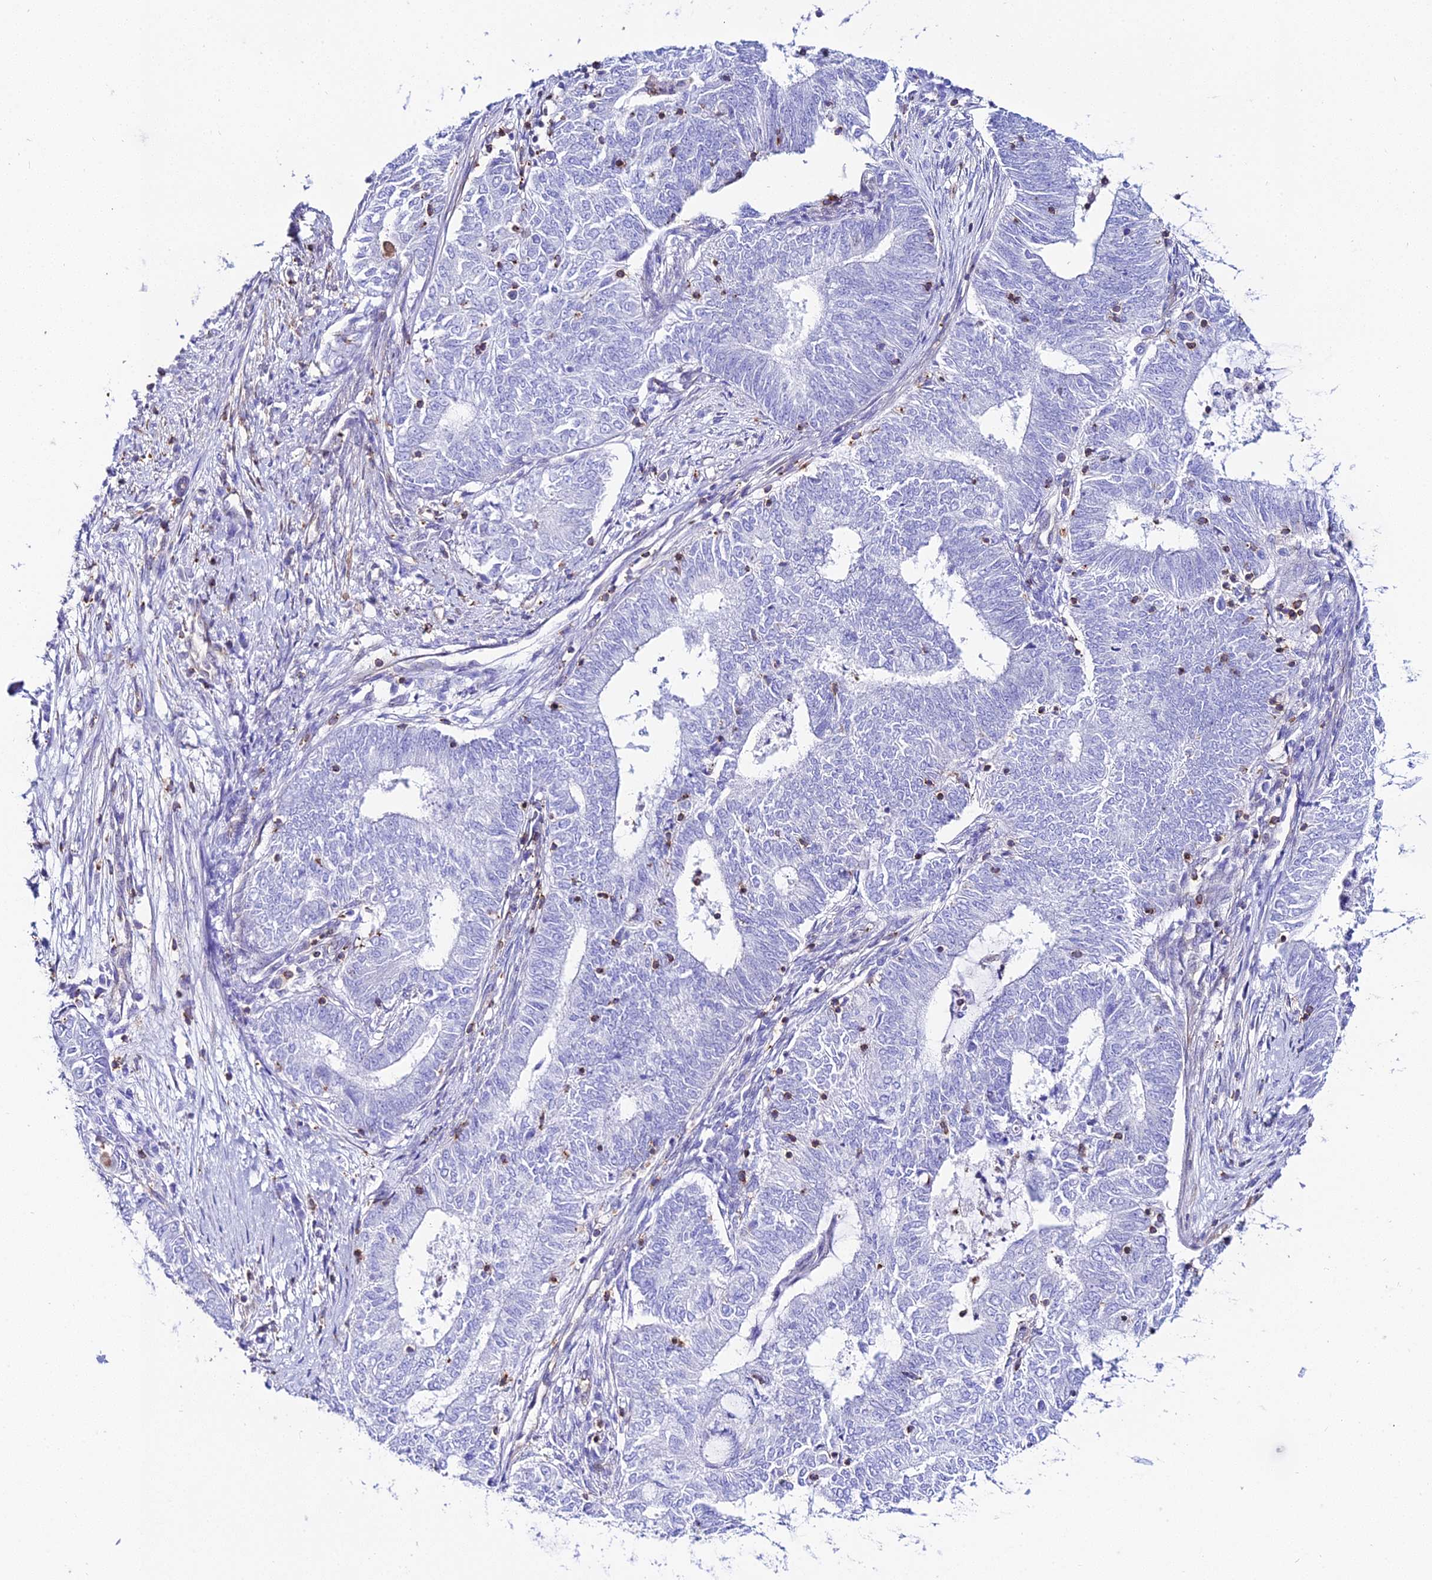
{"staining": {"intensity": "negative", "quantity": "none", "location": "none"}, "tissue": "endometrial cancer", "cell_type": "Tumor cells", "image_type": "cancer", "snomed": [{"axis": "morphology", "description": "Adenocarcinoma, NOS"}, {"axis": "topography", "description": "Endometrium"}], "caption": "Immunohistochemical staining of human endometrial cancer shows no significant staining in tumor cells.", "gene": "S100A16", "patient": {"sex": "female", "age": 62}}